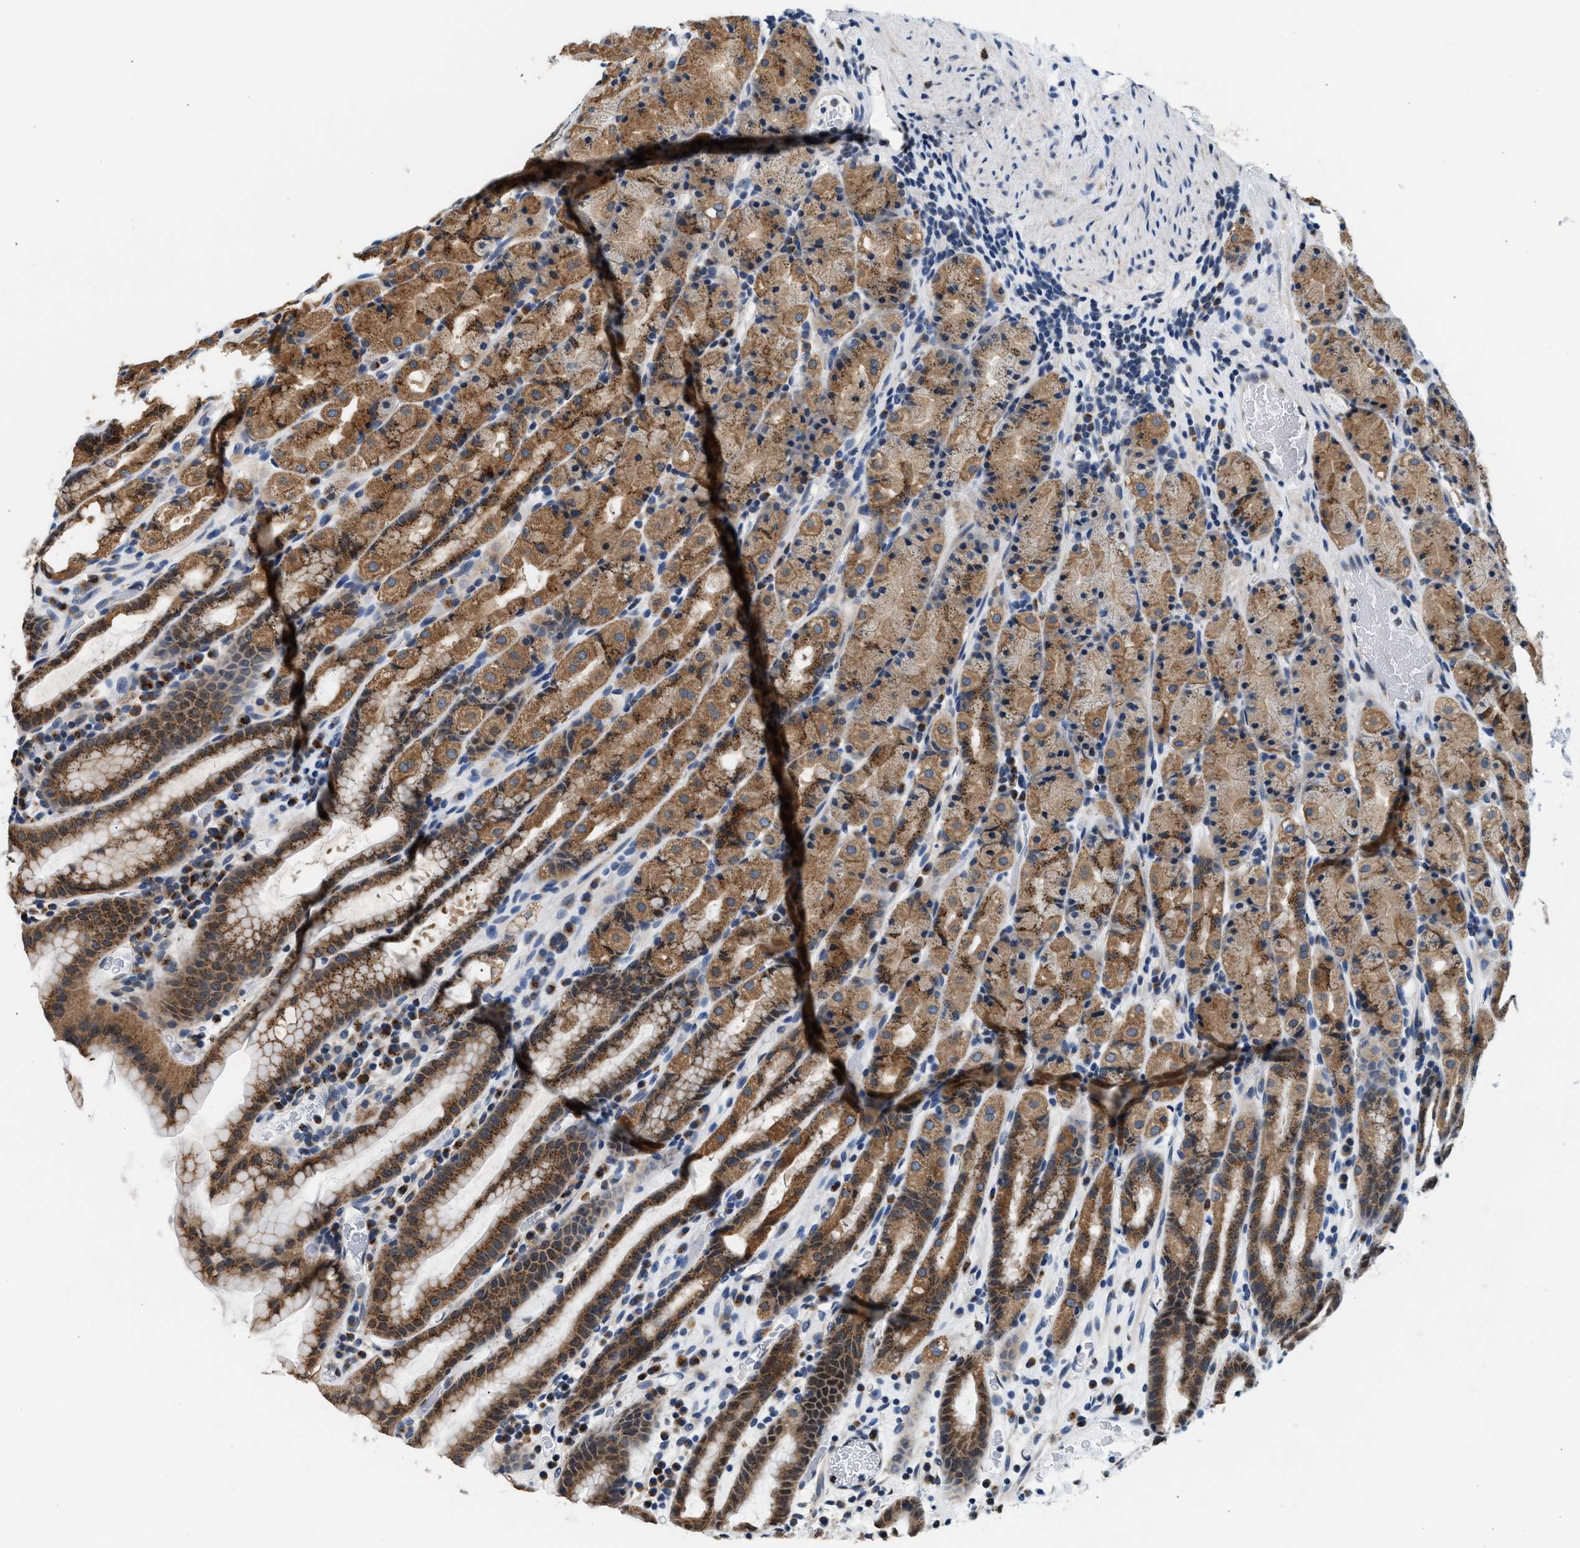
{"staining": {"intensity": "moderate", "quantity": ">75%", "location": "cytoplasmic/membranous"}, "tissue": "stomach", "cell_type": "Glandular cells", "image_type": "normal", "snomed": [{"axis": "morphology", "description": "Normal tissue, NOS"}, {"axis": "topography", "description": "Stomach, upper"}], "caption": "A brown stain highlights moderate cytoplasmic/membranous staining of a protein in glandular cells of benign stomach.", "gene": "KCNMB2", "patient": {"sex": "male", "age": 68}}